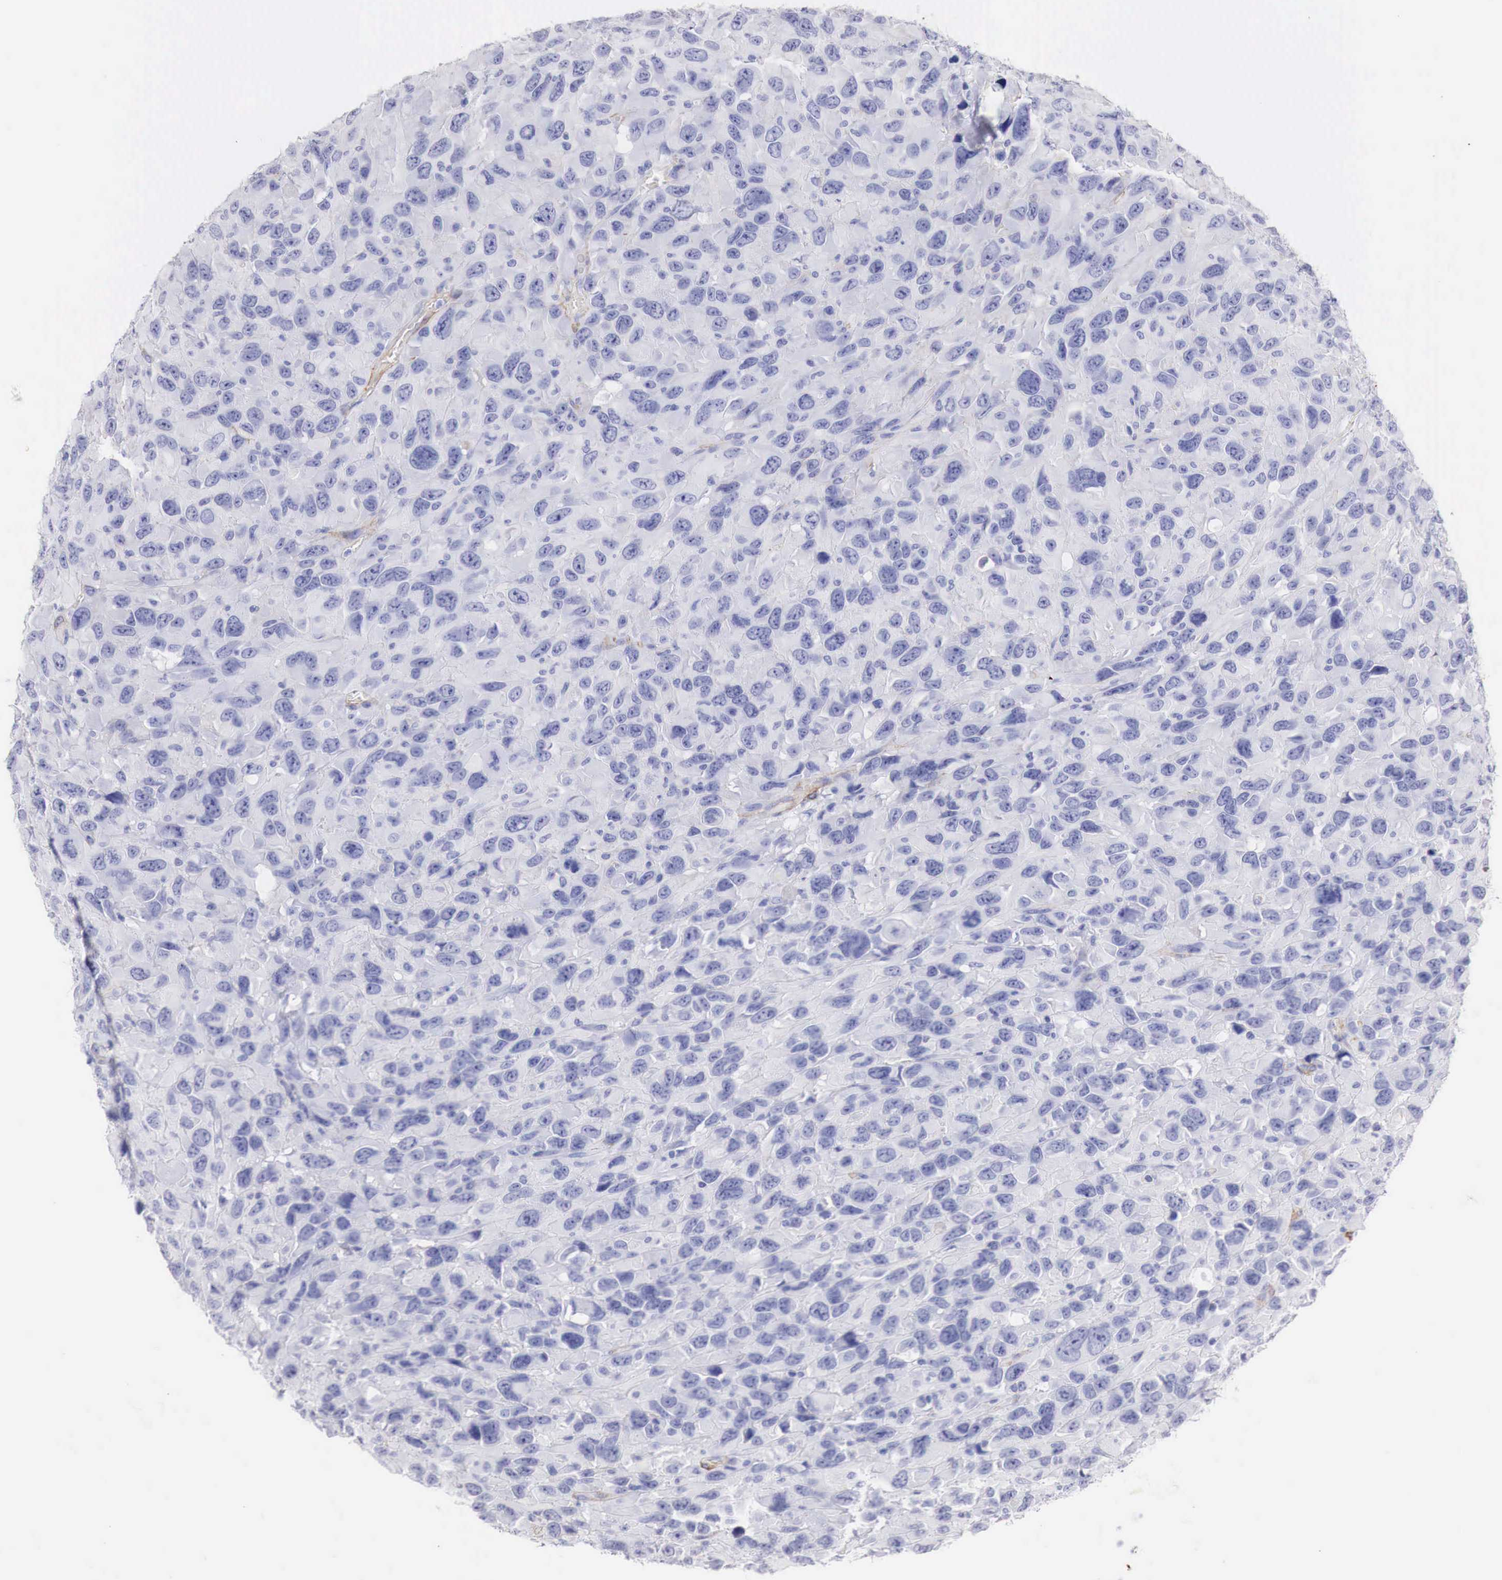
{"staining": {"intensity": "negative", "quantity": "none", "location": "none"}, "tissue": "renal cancer", "cell_type": "Tumor cells", "image_type": "cancer", "snomed": [{"axis": "morphology", "description": "Adenocarcinoma, NOS"}, {"axis": "topography", "description": "Kidney"}], "caption": "This is a micrograph of immunohistochemistry (IHC) staining of adenocarcinoma (renal), which shows no positivity in tumor cells.", "gene": "TPM1", "patient": {"sex": "male", "age": 79}}